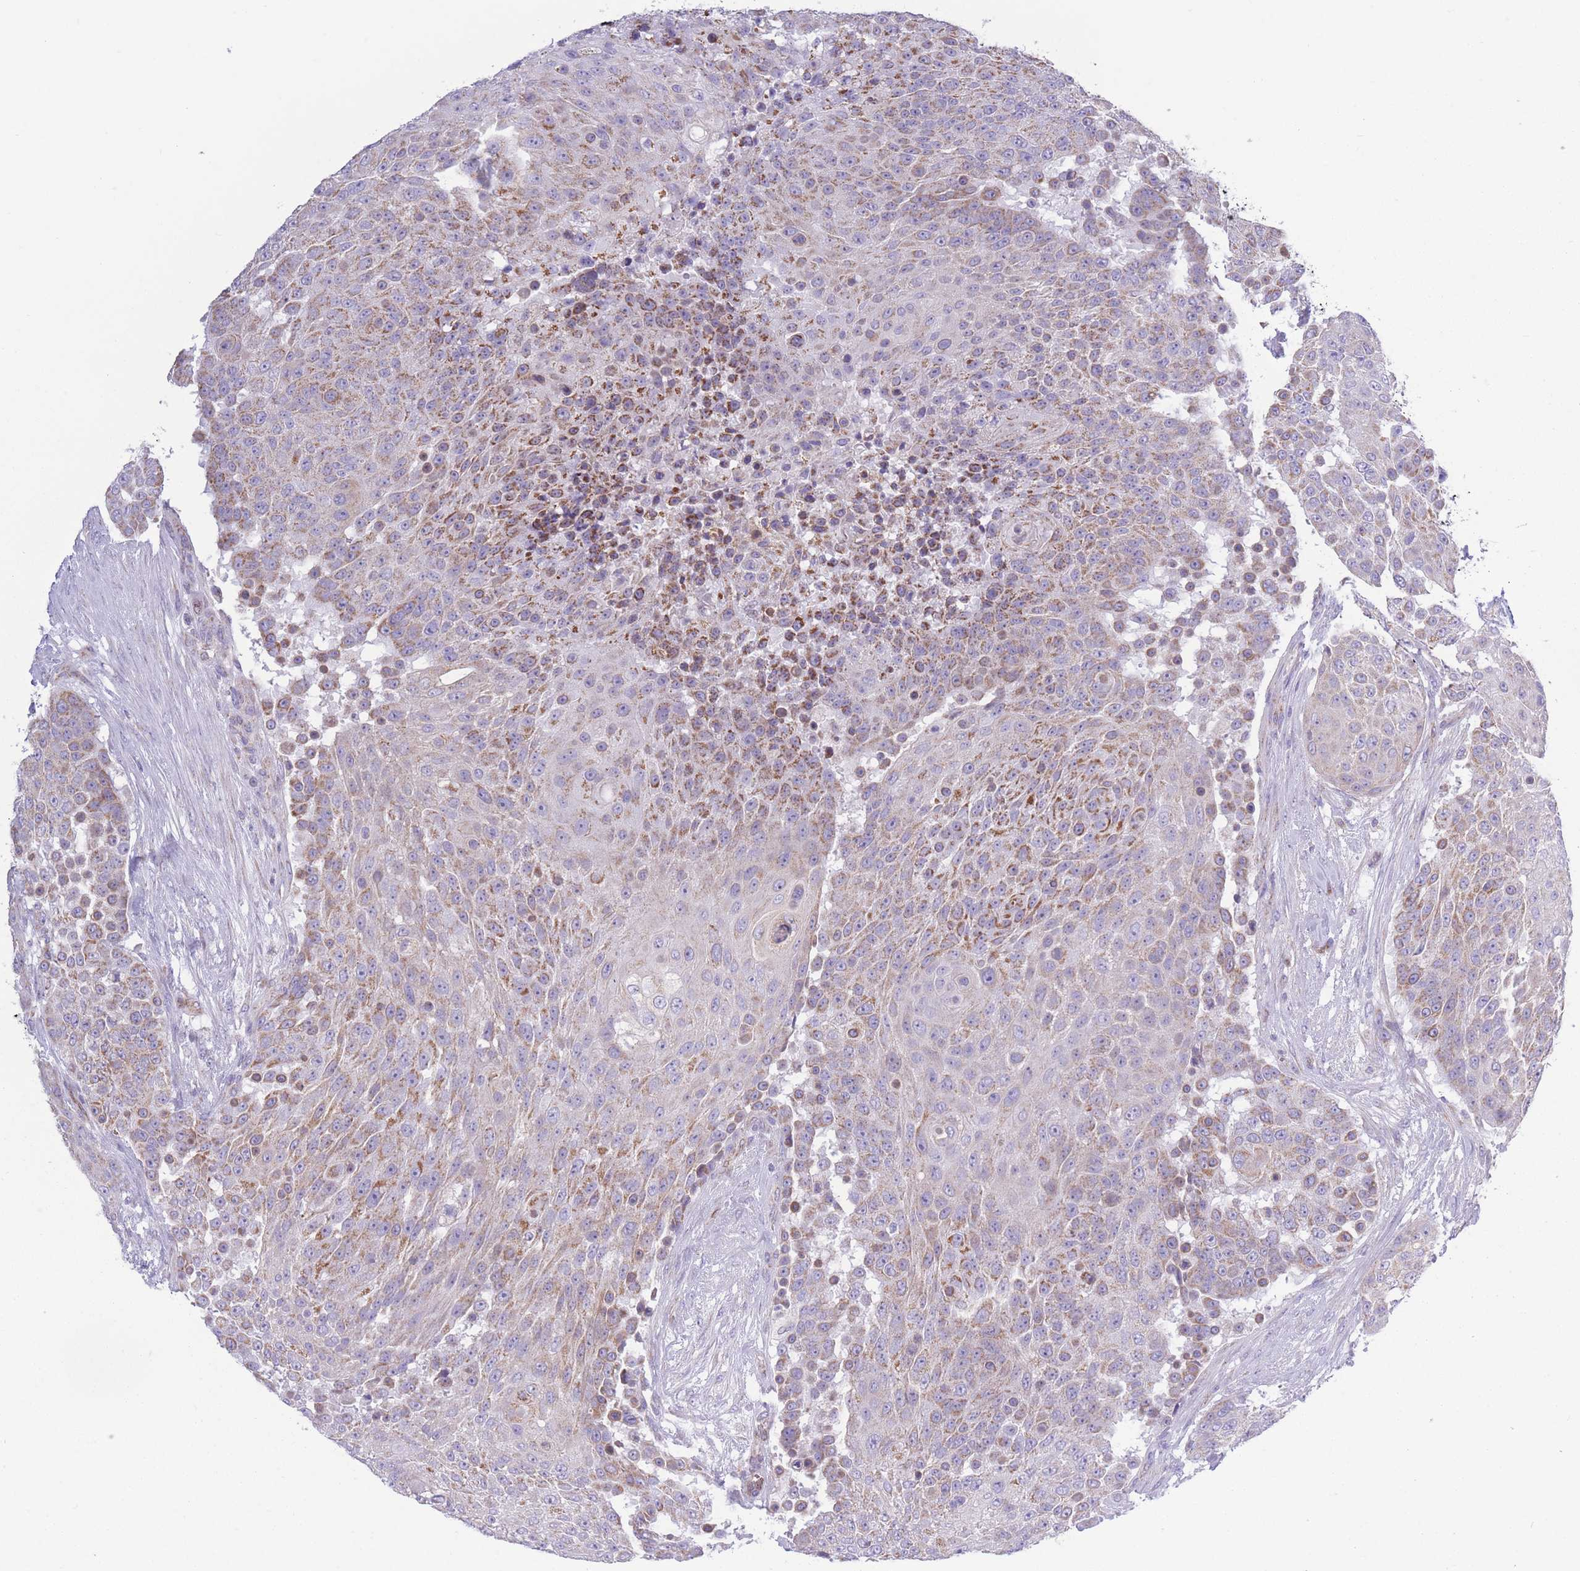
{"staining": {"intensity": "moderate", "quantity": "25%-75%", "location": "cytoplasmic/membranous"}, "tissue": "urothelial cancer", "cell_type": "Tumor cells", "image_type": "cancer", "snomed": [{"axis": "morphology", "description": "Urothelial carcinoma, High grade"}, {"axis": "topography", "description": "Urinary bladder"}], "caption": "There is medium levels of moderate cytoplasmic/membranous expression in tumor cells of high-grade urothelial carcinoma, as demonstrated by immunohistochemical staining (brown color).", "gene": "PDHA1", "patient": {"sex": "female", "age": 63}}